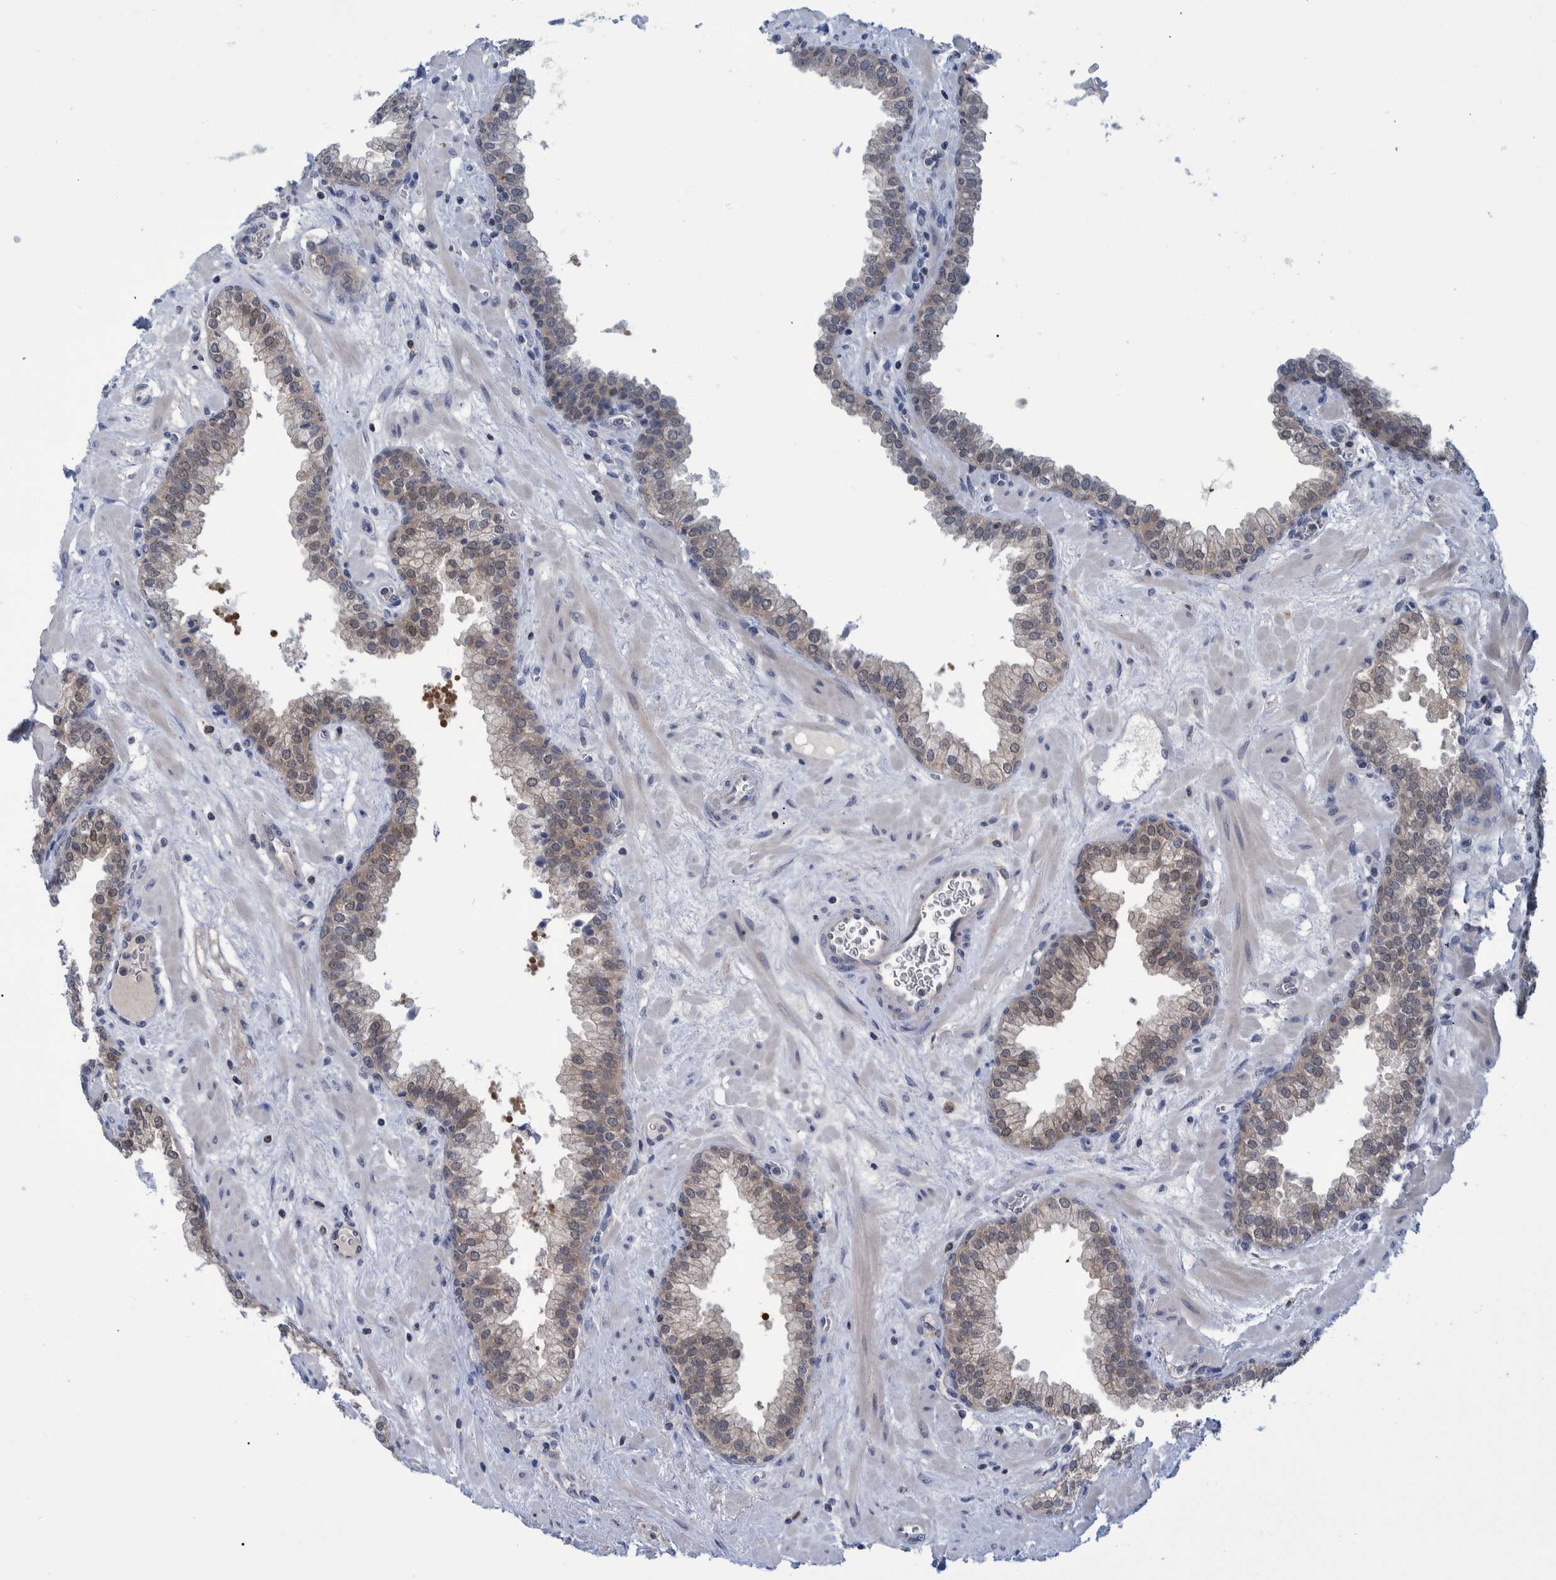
{"staining": {"intensity": "weak", "quantity": "<25%", "location": "cytoplasmic/membranous"}, "tissue": "prostate", "cell_type": "Glandular cells", "image_type": "normal", "snomed": [{"axis": "morphology", "description": "Normal tissue, NOS"}, {"axis": "morphology", "description": "Urothelial carcinoma, Low grade"}, {"axis": "topography", "description": "Urinary bladder"}, {"axis": "topography", "description": "Prostate"}], "caption": "This is an IHC image of normal human prostate. There is no expression in glandular cells.", "gene": "PCYT2", "patient": {"sex": "male", "age": 60}}